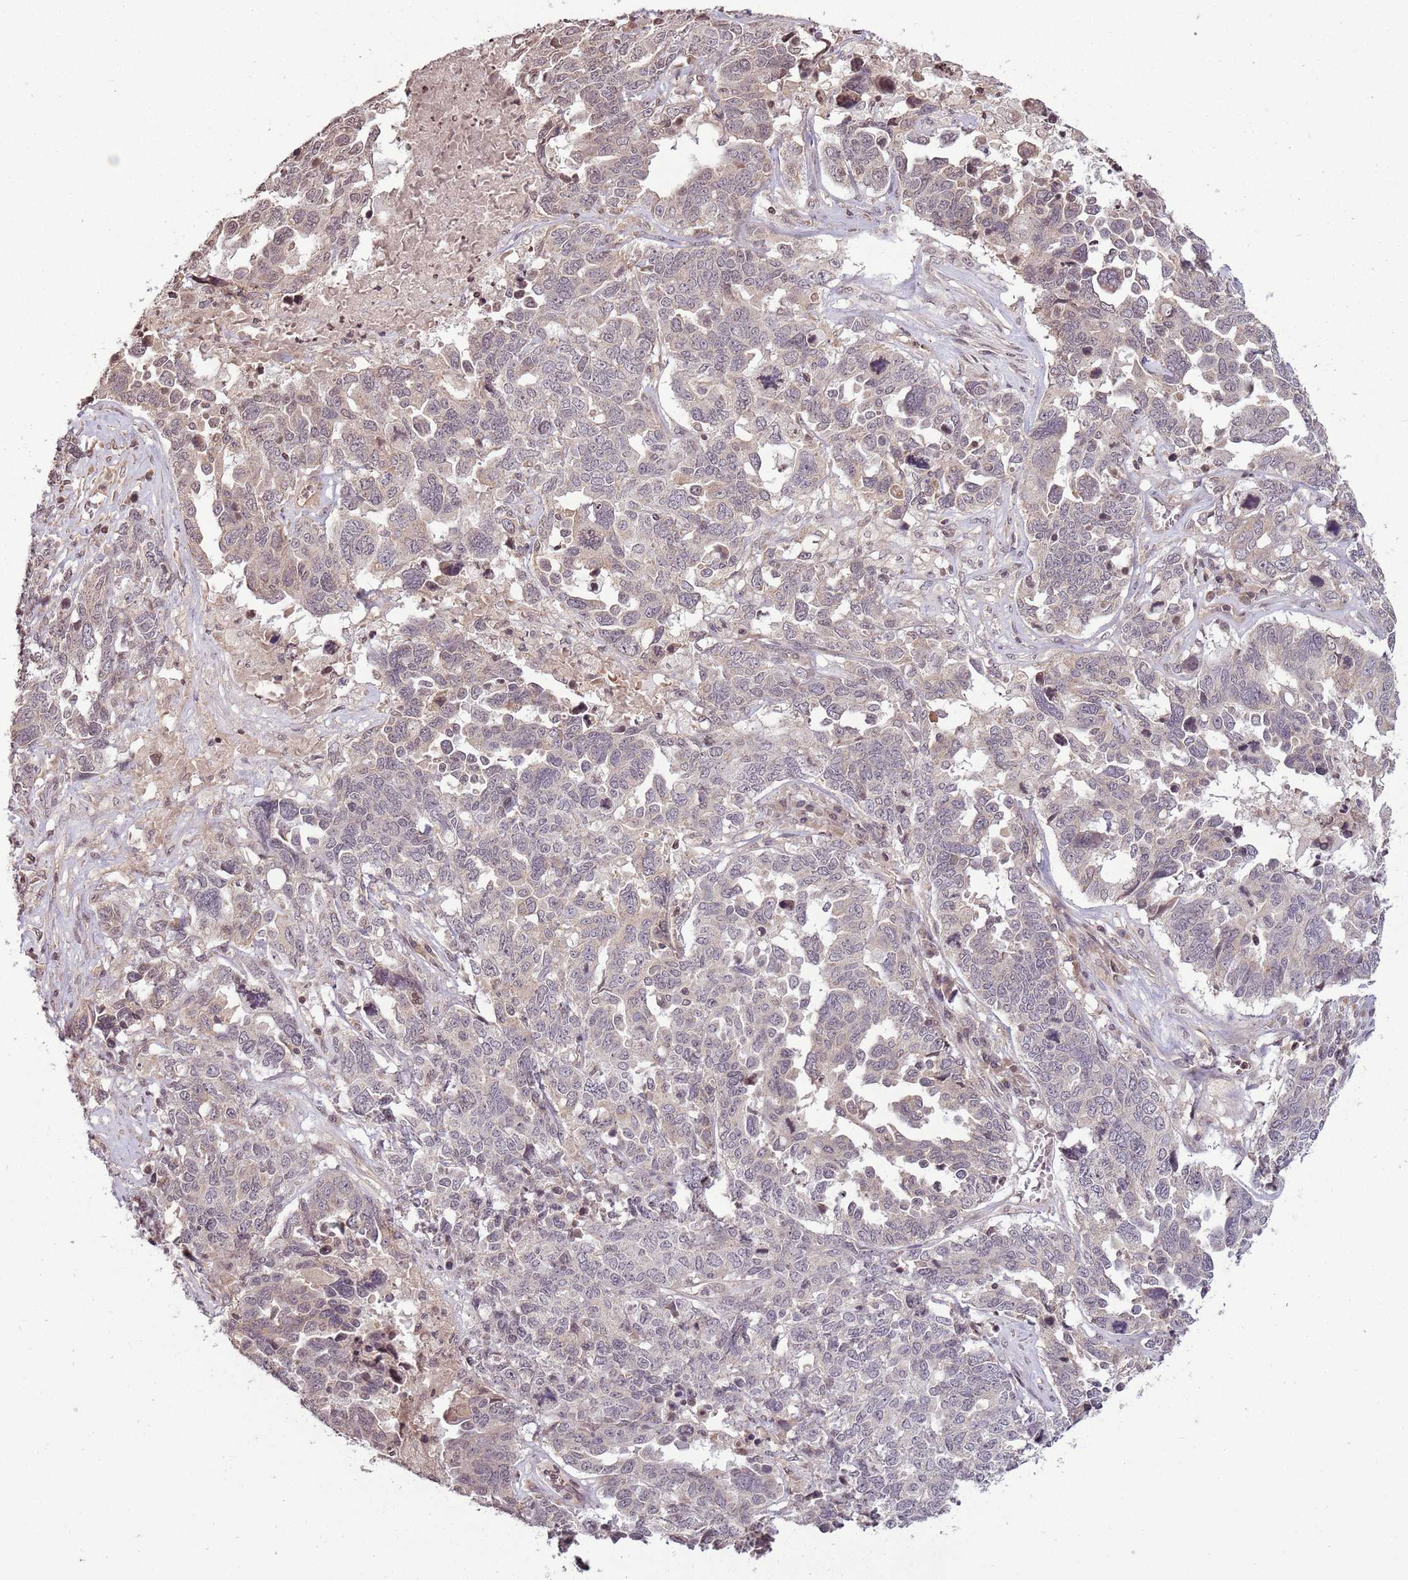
{"staining": {"intensity": "weak", "quantity": "<25%", "location": "cytoplasmic/membranous,nuclear"}, "tissue": "ovarian cancer", "cell_type": "Tumor cells", "image_type": "cancer", "snomed": [{"axis": "morphology", "description": "Carcinoma, endometroid"}, {"axis": "topography", "description": "Ovary"}], "caption": "Human ovarian endometroid carcinoma stained for a protein using immunohistochemistry (IHC) shows no expression in tumor cells.", "gene": "CAPN9", "patient": {"sex": "female", "age": 62}}